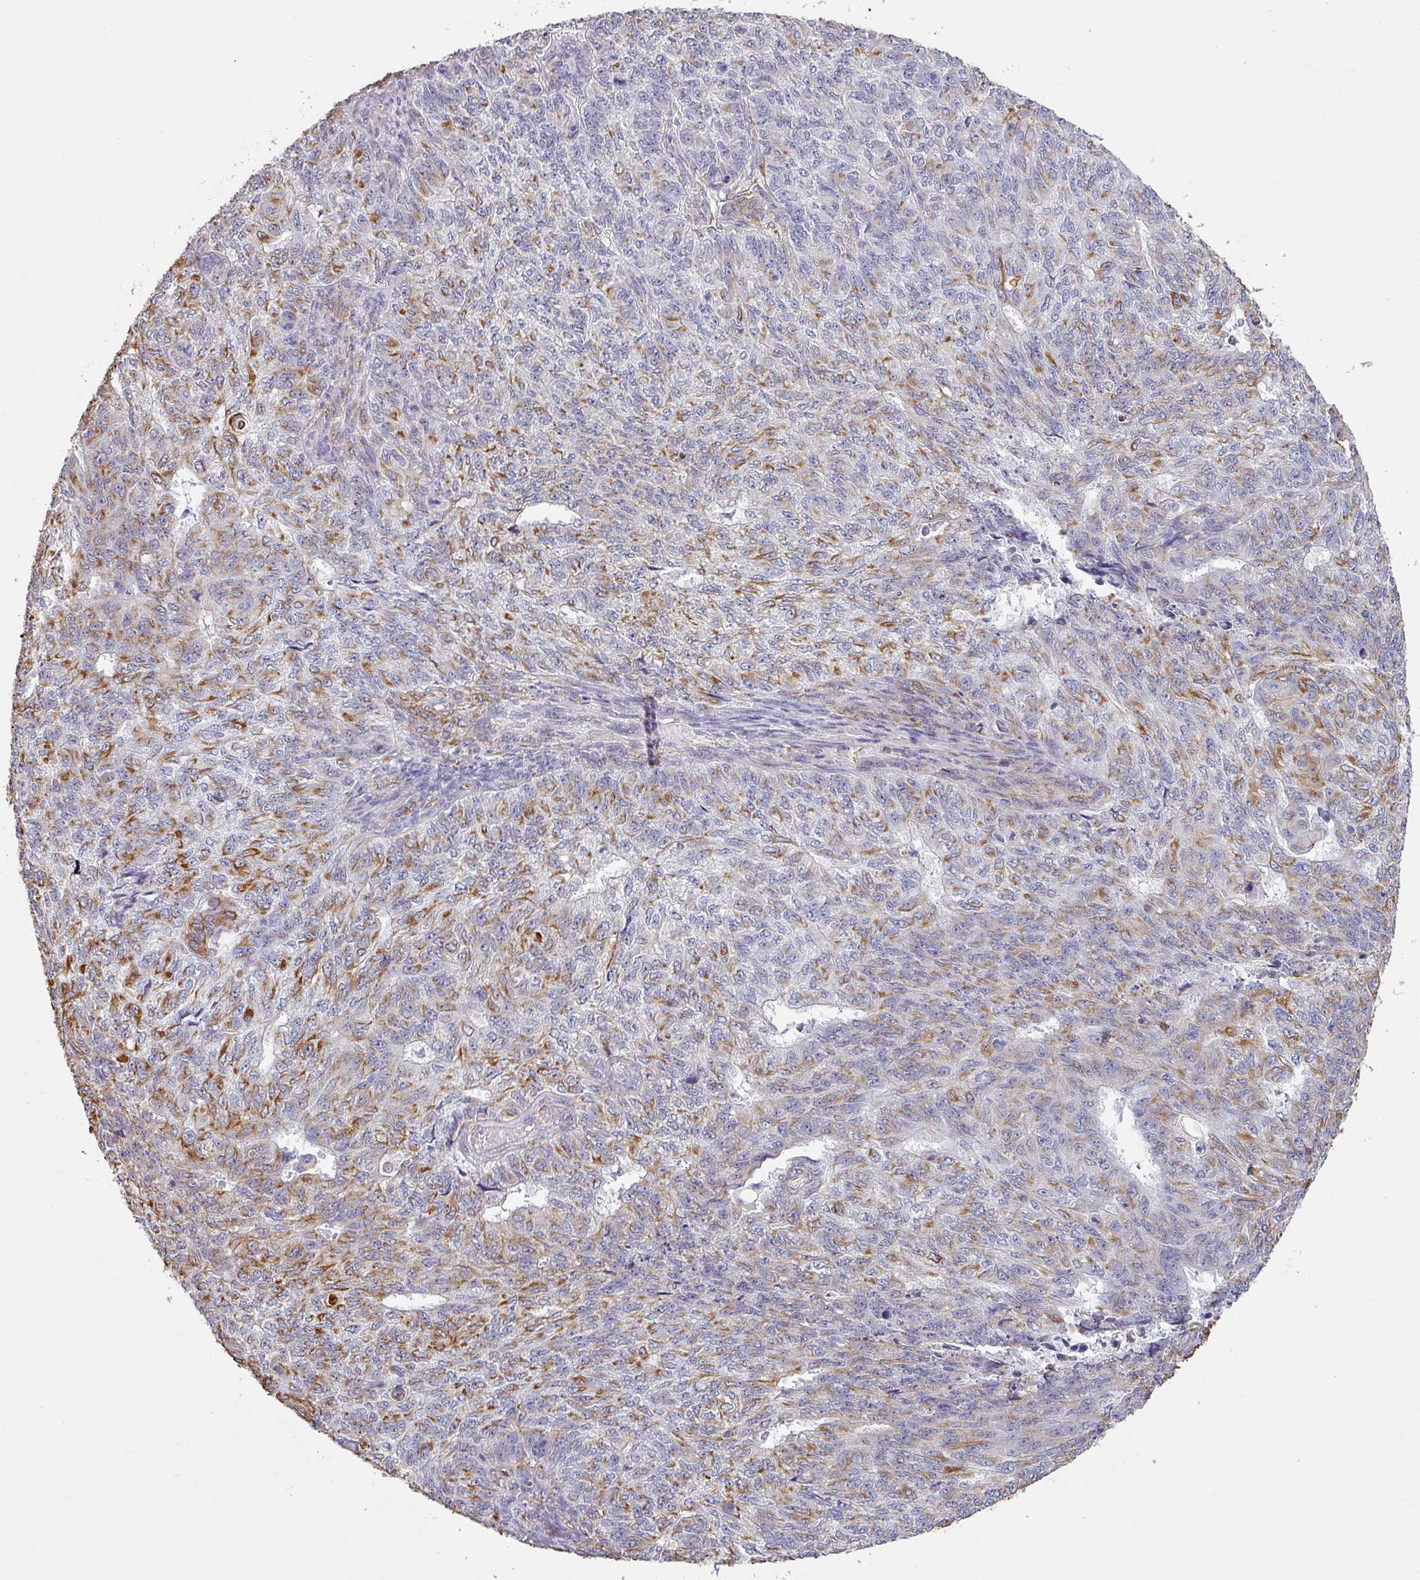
{"staining": {"intensity": "moderate", "quantity": "25%-75%", "location": "cytoplasmic/membranous"}, "tissue": "endometrial cancer", "cell_type": "Tumor cells", "image_type": "cancer", "snomed": [{"axis": "morphology", "description": "Adenocarcinoma, NOS"}, {"axis": "topography", "description": "Endometrium"}], "caption": "Endometrial cancer (adenocarcinoma) was stained to show a protein in brown. There is medium levels of moderate cytoplasmic/membranous expression in approximately 25%-75% of tumor cells.", "gene": "ZNF280C", "patient": {"sex": "female", "age": 32}}